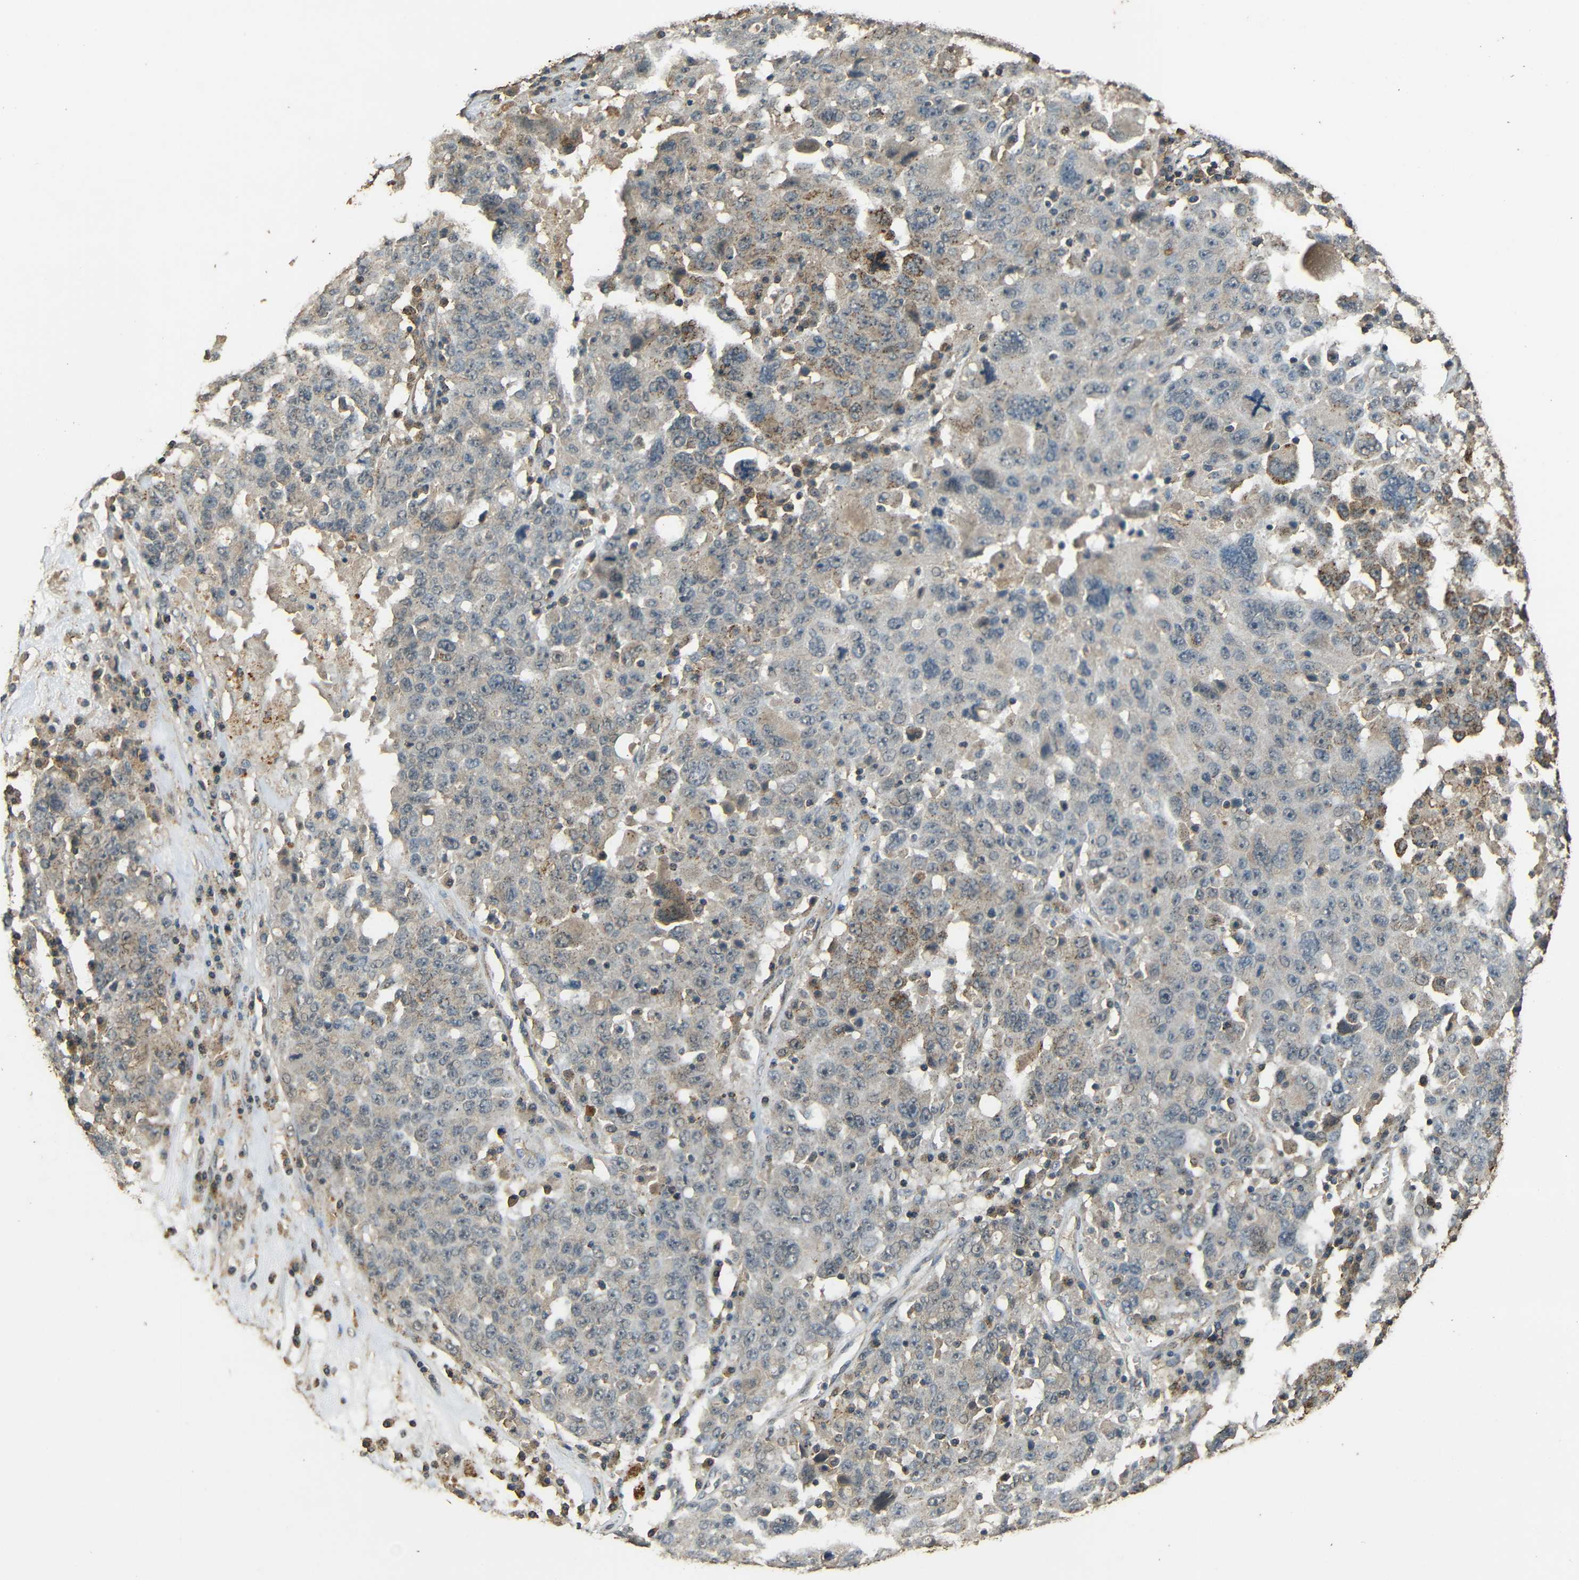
{"staining": {"intensity": "weak", "quantity": "25%-75%", "location": "cytoplasmic/membranous"}, "tissue": "ovarian cancer", "cell_type": "Tumor cells", "image_type": "cancer", "snomed": [{"axis": "morphology", "description": "Carcinoma, endometroid"}, {"axis": "topography", "description": "Ovary"}], "caption": "Immunohistochemistry (IHC) photomicrograph of neoplastic tissue: human ovarian endometroid carcinoma stained using immunohistochemistry (IHC) displays low levels of weak protein expression localized specifically in the cytoplasmic/membranous of tumor cells, appearing as a cytoplasmic/membranous brown color.", "gene": "PDE5A", "patient": {"sex": "female", "age": 62}}